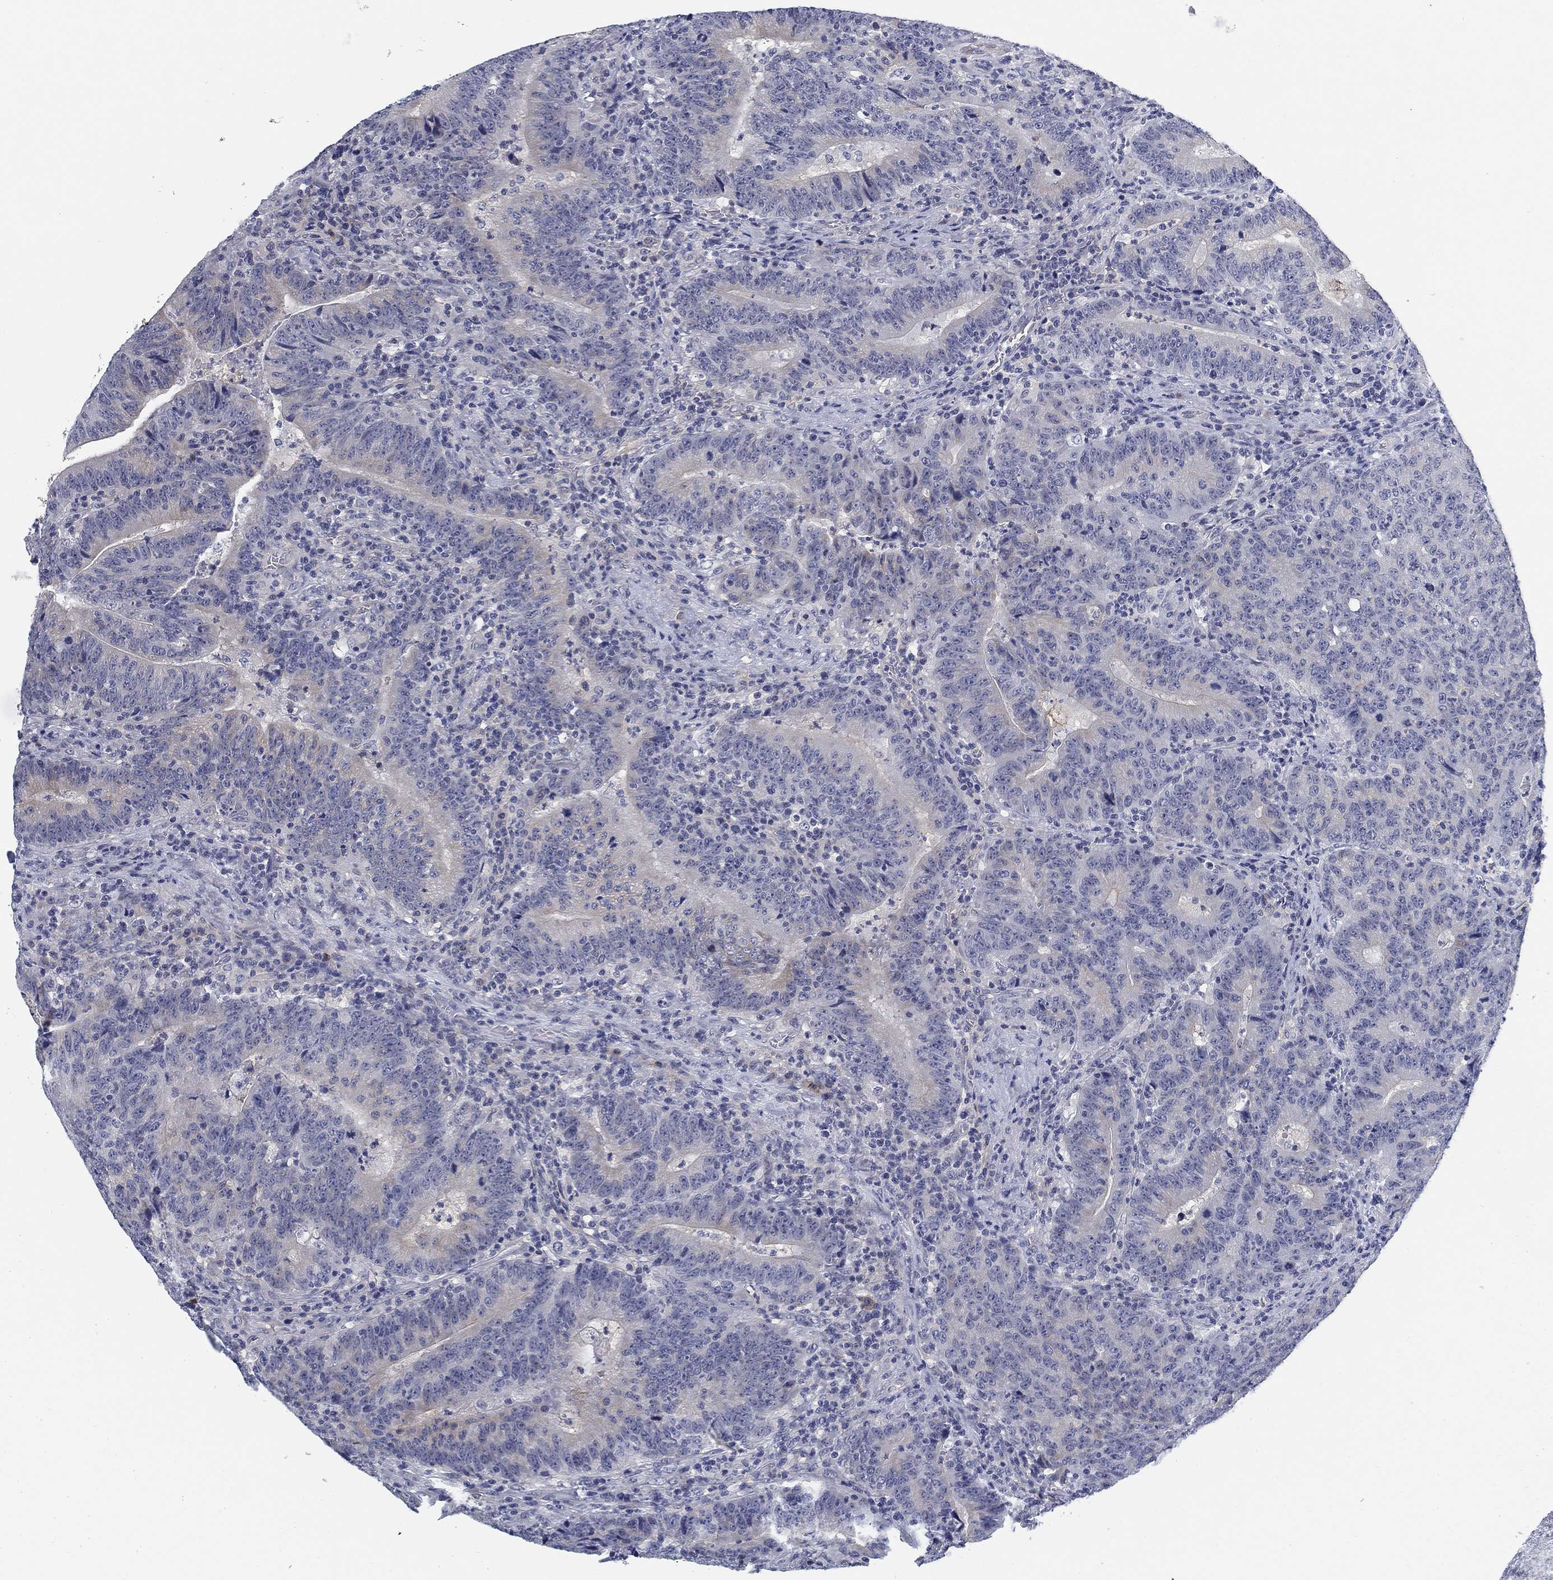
{"staining": {"intensity": "negative", "quantity": "none", "location": "none"}, "tissue": "colorectal cancer", "cell_type": "Tumor cells", "image_type": "cancer", "snomed": [{"axis": "morphology", "description": "Adenocarcinoma, NOS"}, {"axis": "topography", "description": "Colon"}], "caption": "Colorectal cancer (adenocarcinoma) was stained to show a protein in brown. There is no significant expression in tumor cells. (DAB (3,3'-diaminobenzidine) immunohistochemistry visualized using brightfield microscopy, high magnification).", "gene": "SLC2A5", "patient": {"sex": "female", "age": 75}}